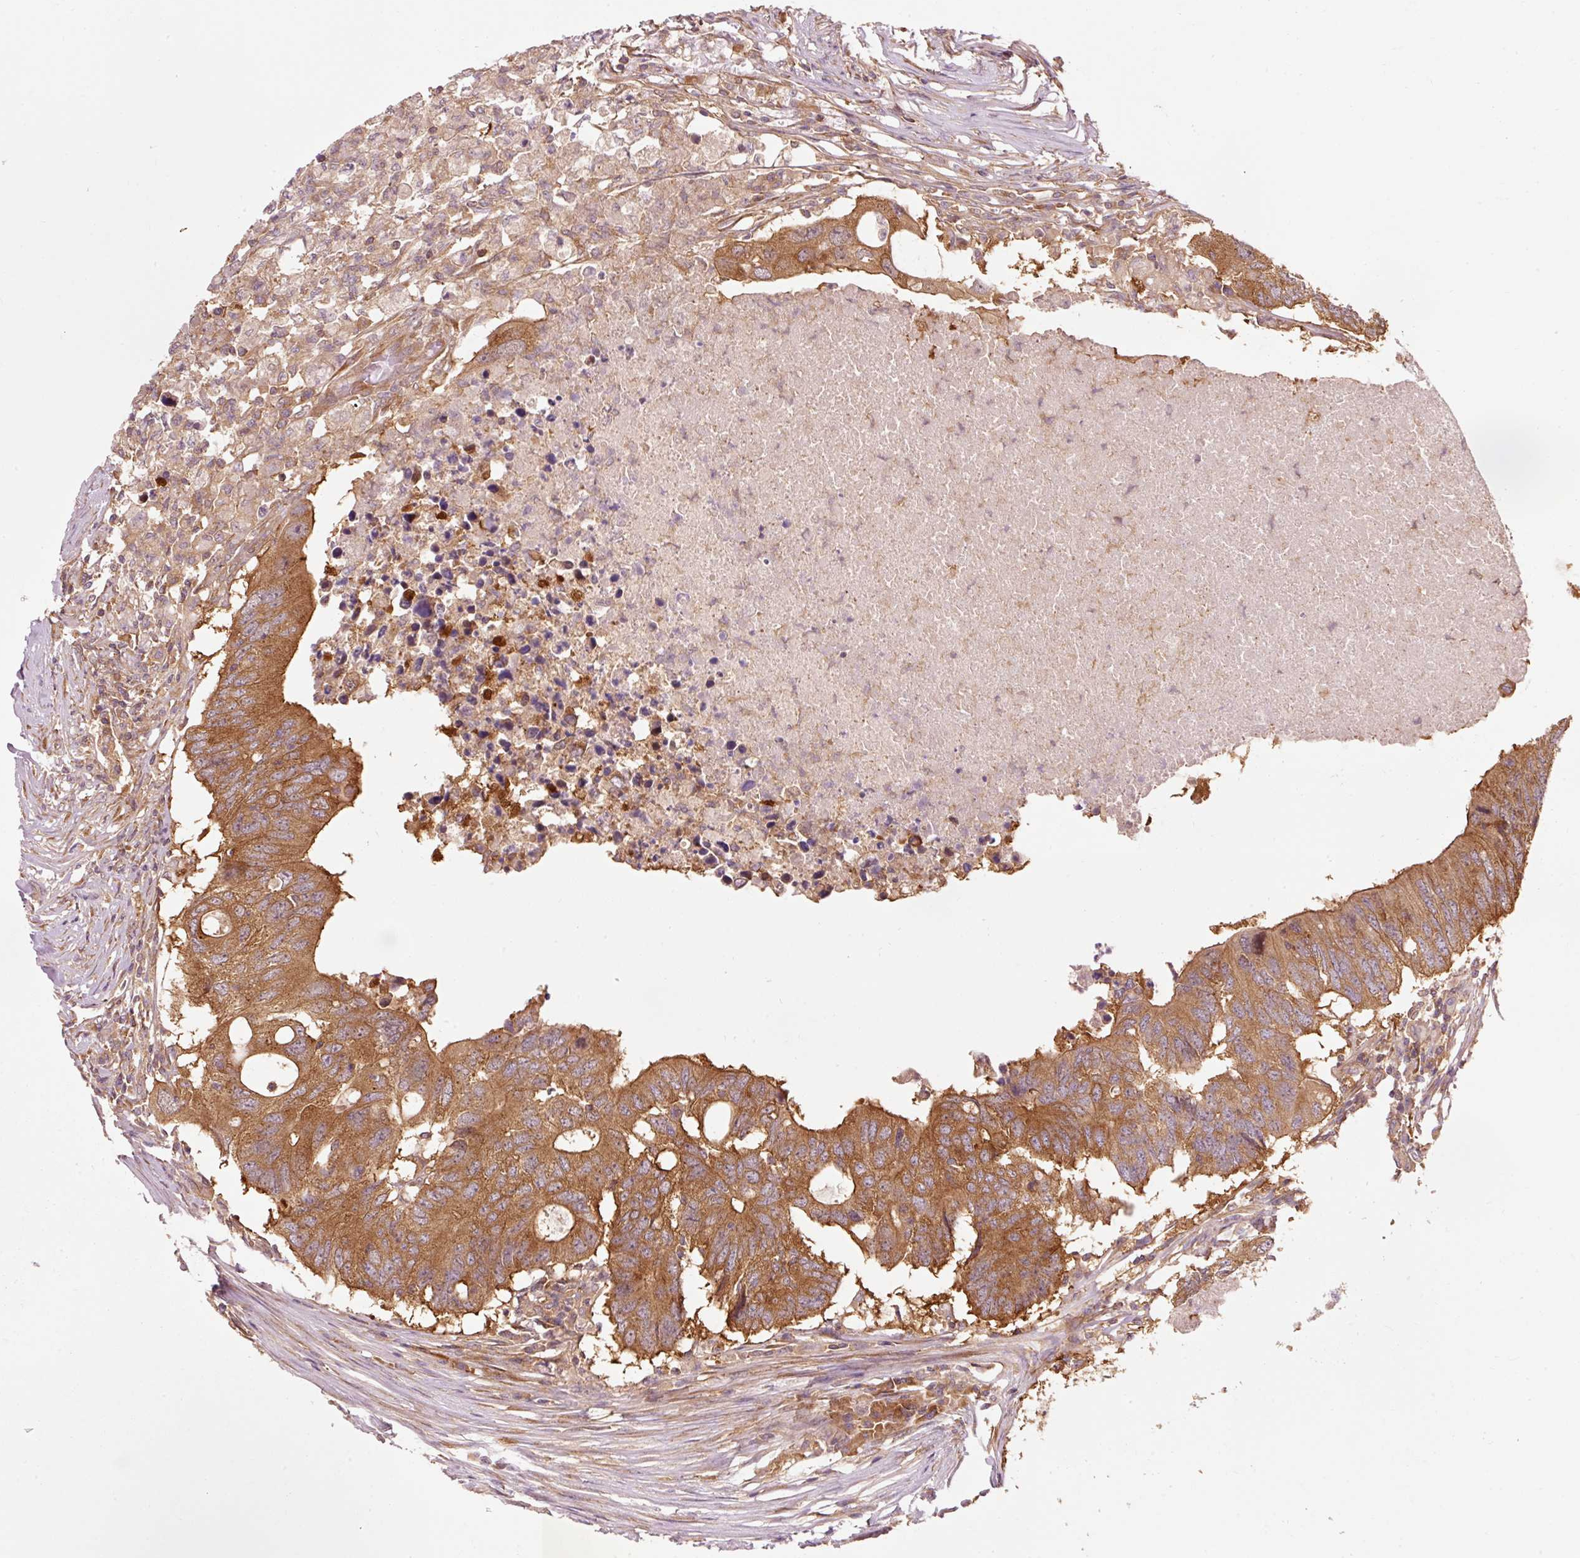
{"staining": {"intensity": "strong", "quantity": ">75%", "location": "cytoplasmic/membranous"}, "tissue": "colorectal cancer", "cell_type": "Tumor cells", "image_type": "cancer", "snomed": [{"axis": "morphology", "description": "Adenocarcinoma, NOS"}, {"axis": "topography", "description": "Colon"}], "caption": "Immunohistochemistry (IHC) of human adenocarcinoma (colorectal) exhibits high levels of strong cytoplasmic/membranous expression in about >75% of tumor cells. (DAB = brown stain, brightfield microscopy at high magnification).", "gene": "PDAP1", "patient": {"sex": "male", "age": 71}}